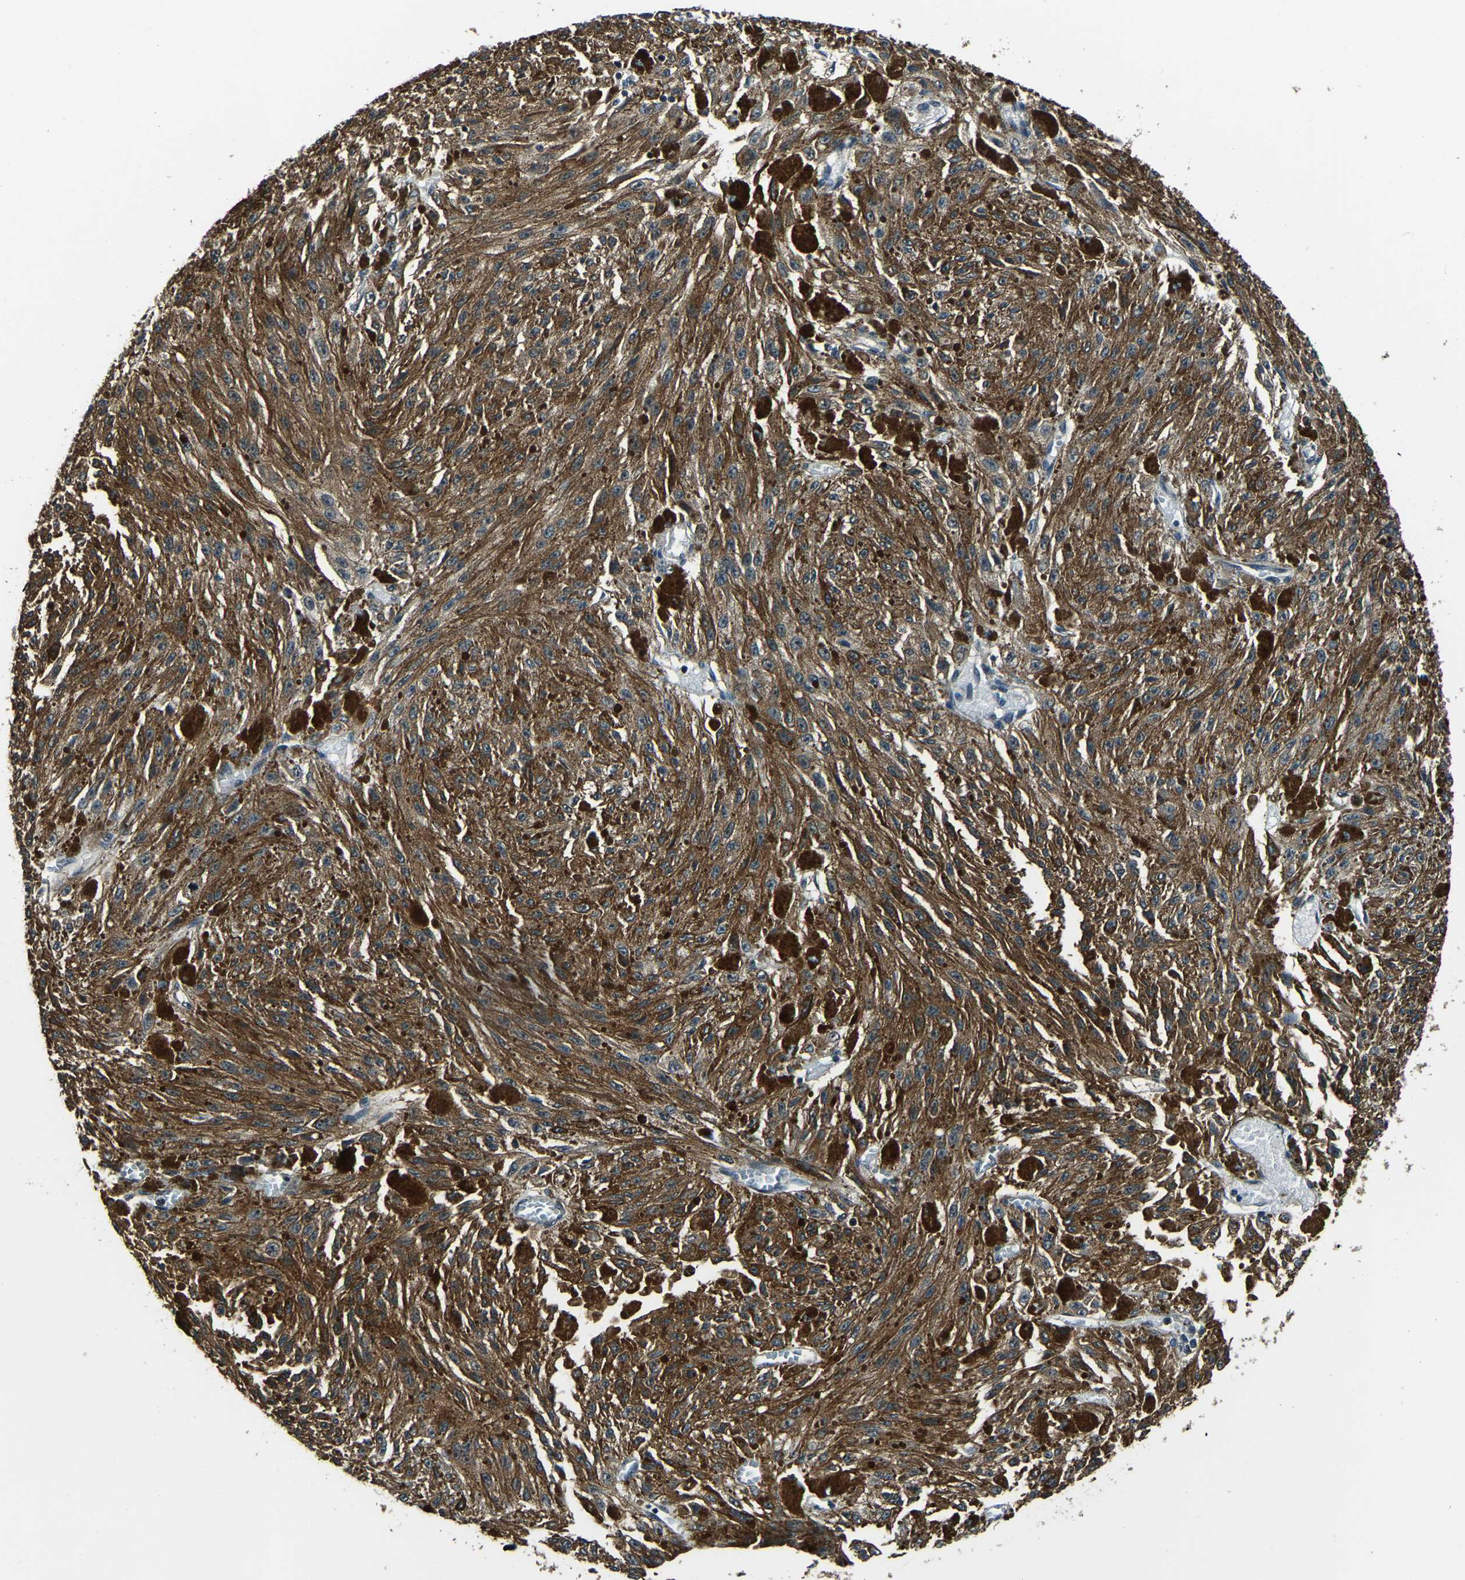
{"staining": {"intensity": "moderate", "quantity": ">75%", "location": "cytoplasmic/membranous"}, "tissue": "melanoma", "cell_type": "Tumor cells", "image_type": "cancer", "snomed": [{"axis": "morphology", "description": "Malignant melanoma, NOS"}, {"axis": "topography", "description": "Other"}], "caption": "This is a photomicrograph of IHC staining of malignant melanoma, which shows moderate expression in the cytoplasmic/membranous of tumor cells.", "gene": "ANKIB1", "patient": {"sex": "male", "age": 79}}